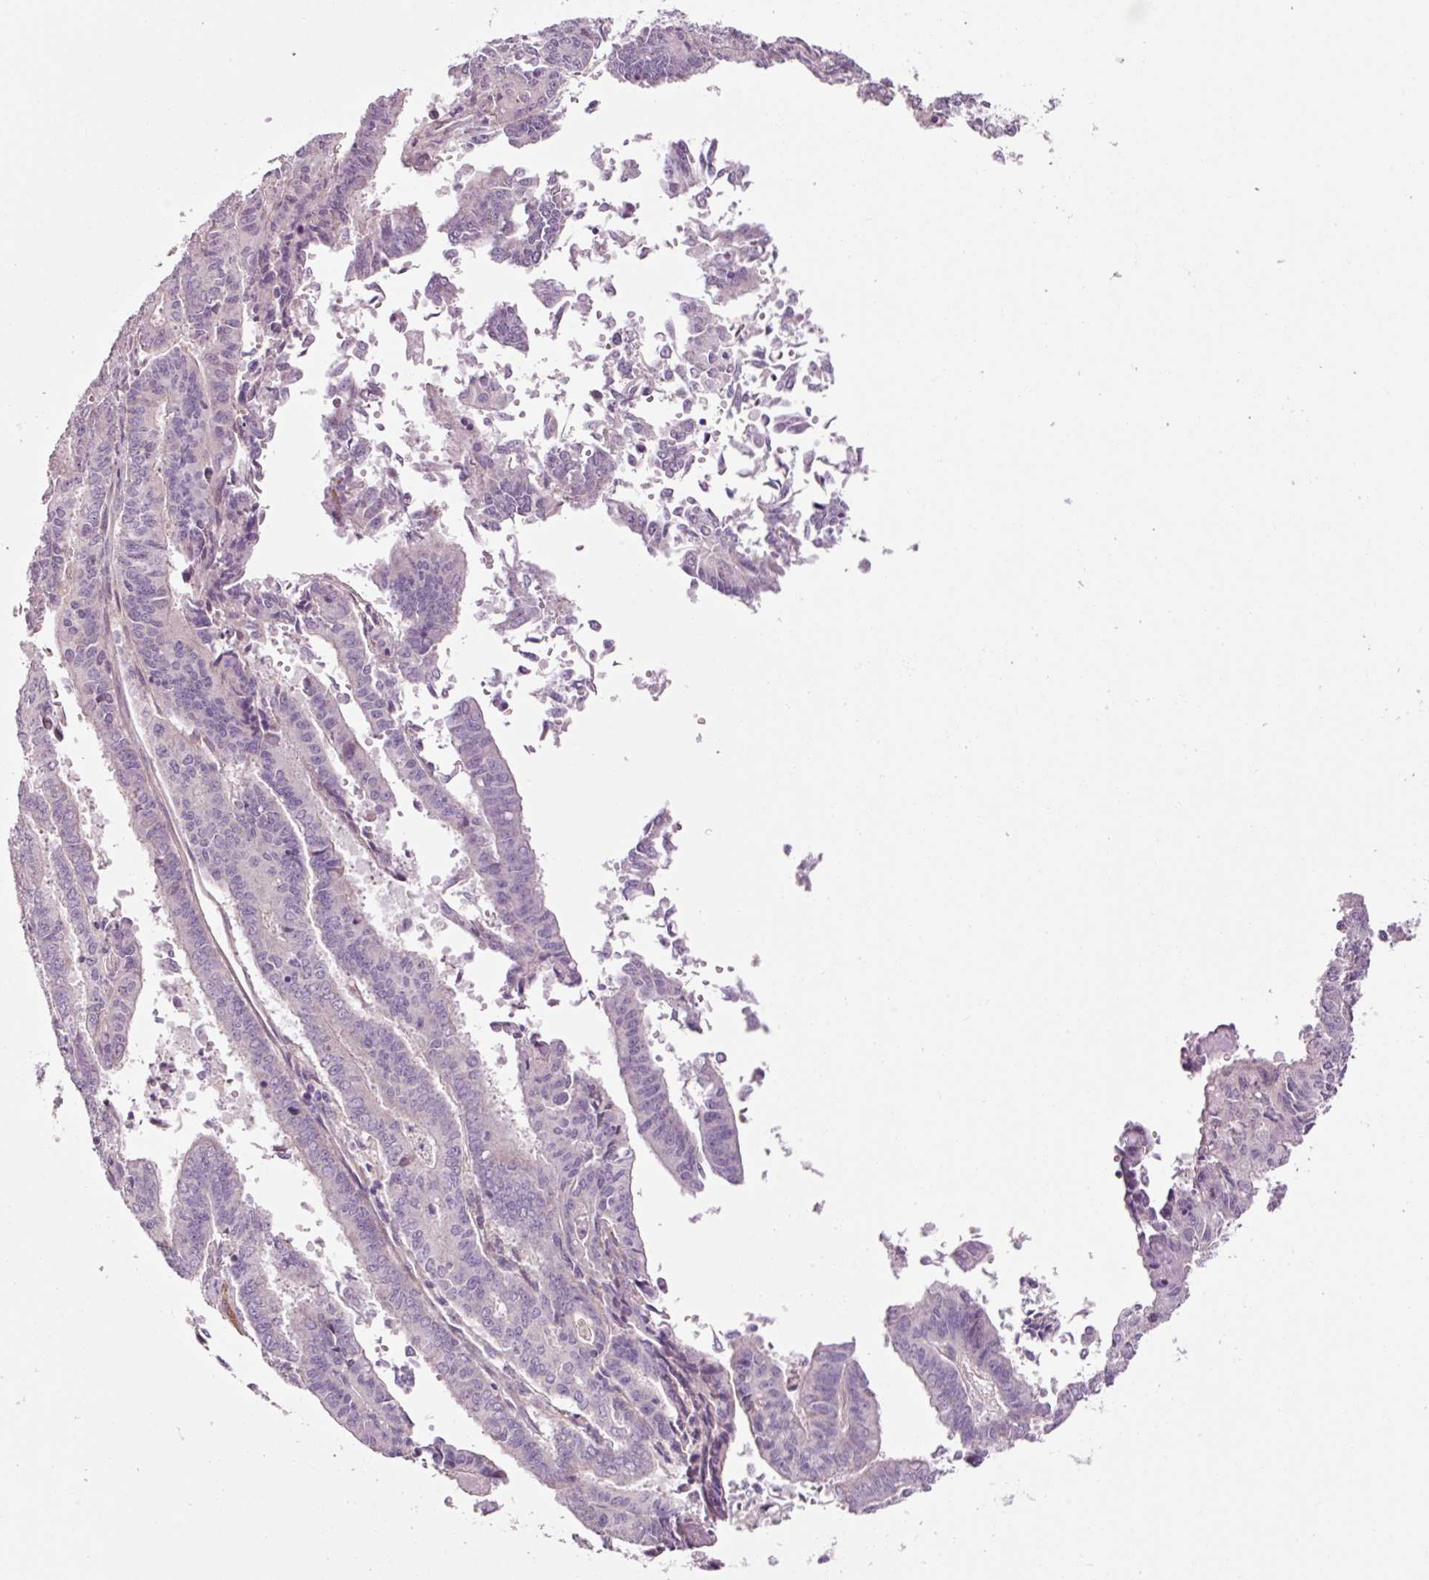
{"staining": {"intensity": "negative", "quantity": "none", "location": "none"}, "tissue": "endometrial cancer", "cell_type": "Tumor cells", "image_type": "cancer", "snomed": [{"axis": "morphology", "description": "Adenocarcinoma, NOS"}, {"axis": "topography", "description": "Endometrium"}], "caption": "DAB immunohistochemical staining of human endometrial cancer shows no significant positivity in tumor cells.", "gene": "ANKRD20A1", "patient": {"sex": "female", "age": 59}}